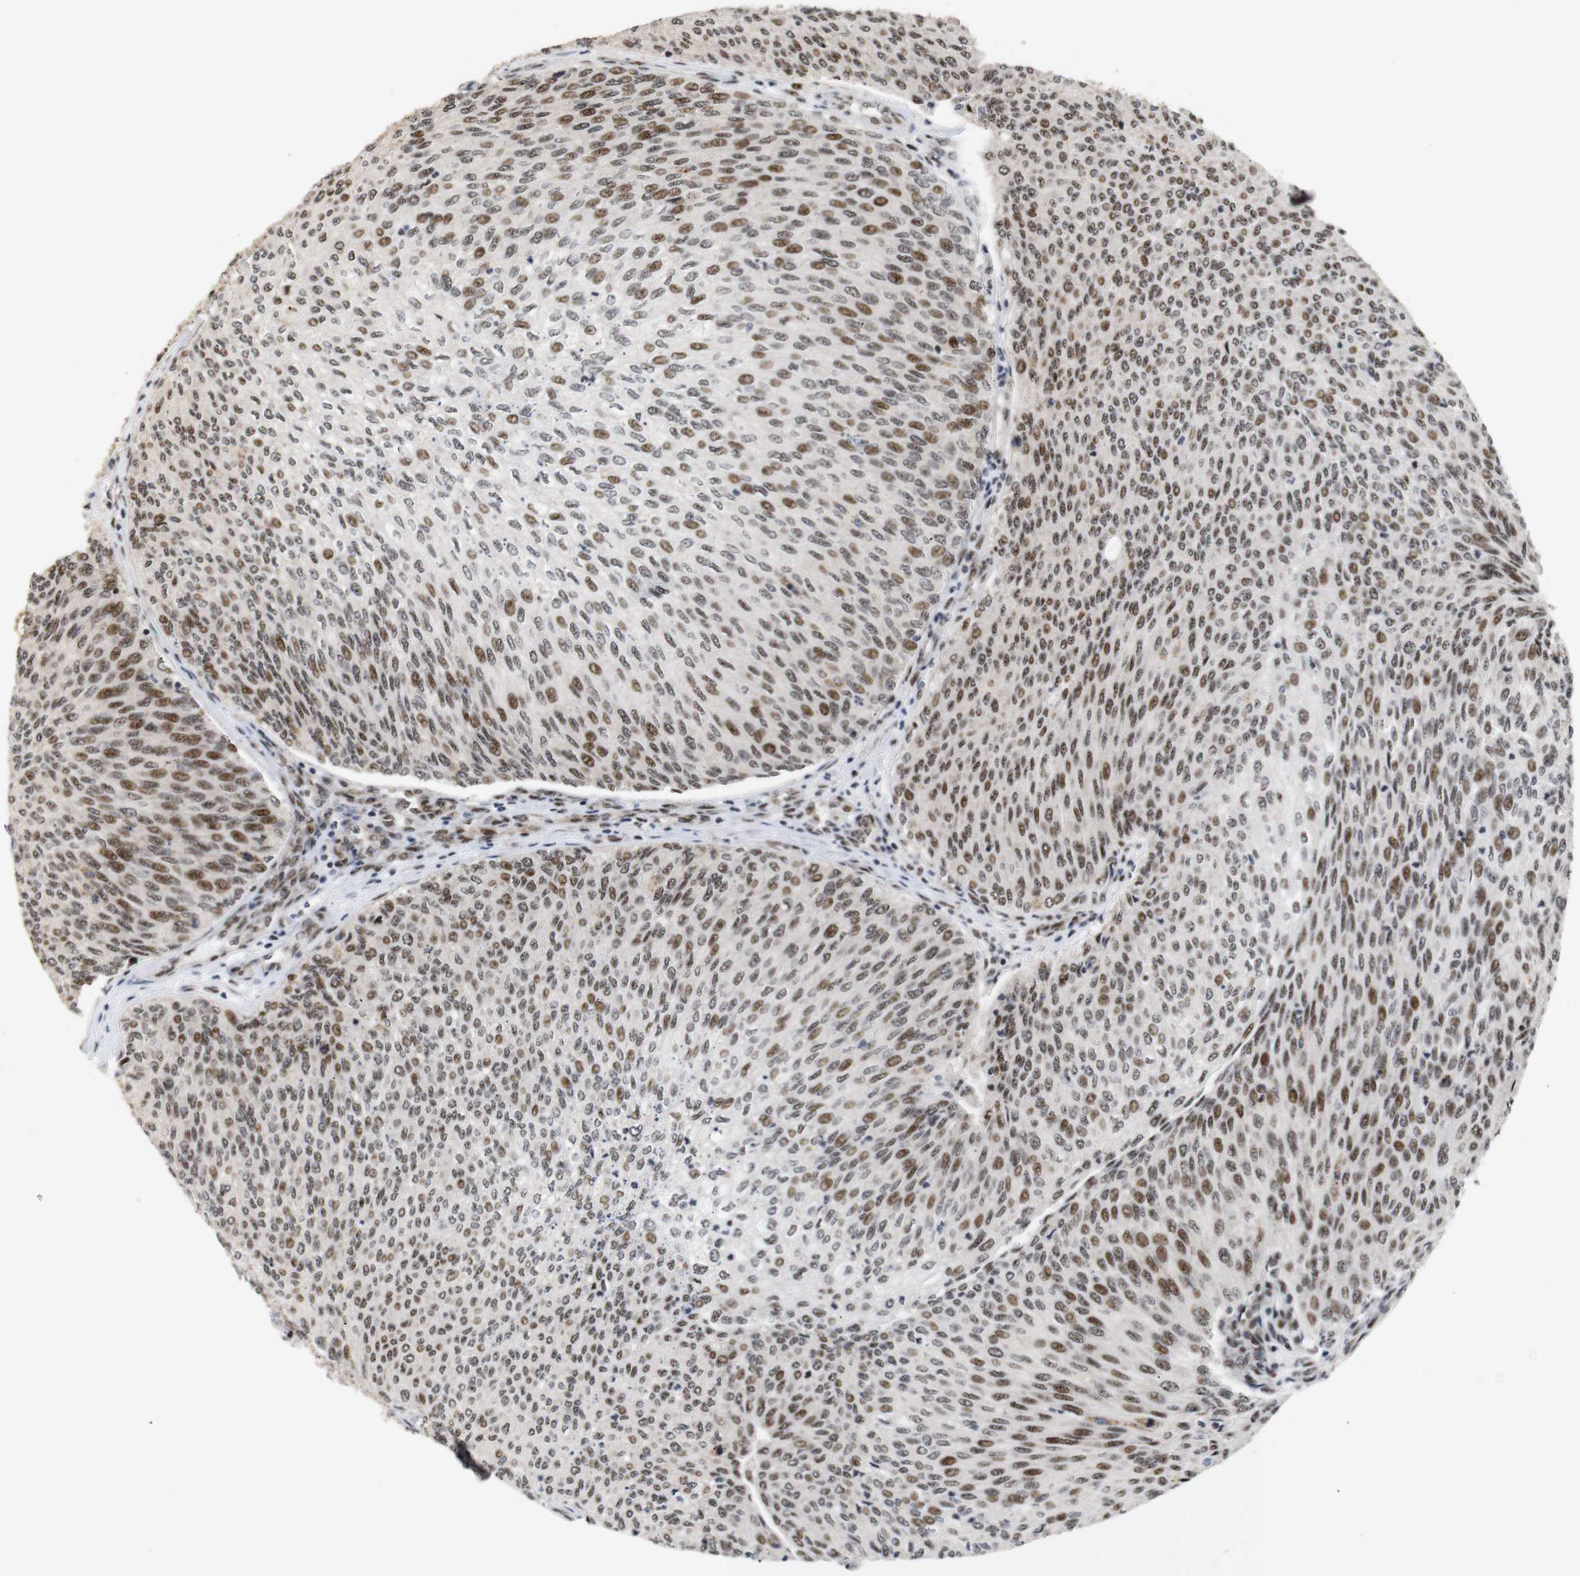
{"staining": {"intensity": "moderate", "quantity": ">75%", "location": "nuclear"}, "tissue": "urothelial cancer", "cell_type": "Tumor cells", "image_type": "cancer", "snomed": [{"axis": "morphology", "description": "Urothelial carcinoma, Low grade"}, {"axis": "topography", "description": "Urinary bladder"}], "caption": "Brown immunohistochemical staining in urothelial cancer exhibits moderate nuclear staining in about >75% of tumor cells. The staining was performed using DAB, with brown indicating positive protein expression. Nuclei are stained blue with hematoxylin.", "gene": "PYM1", "patient": {"sex": "female", "age": 79}}